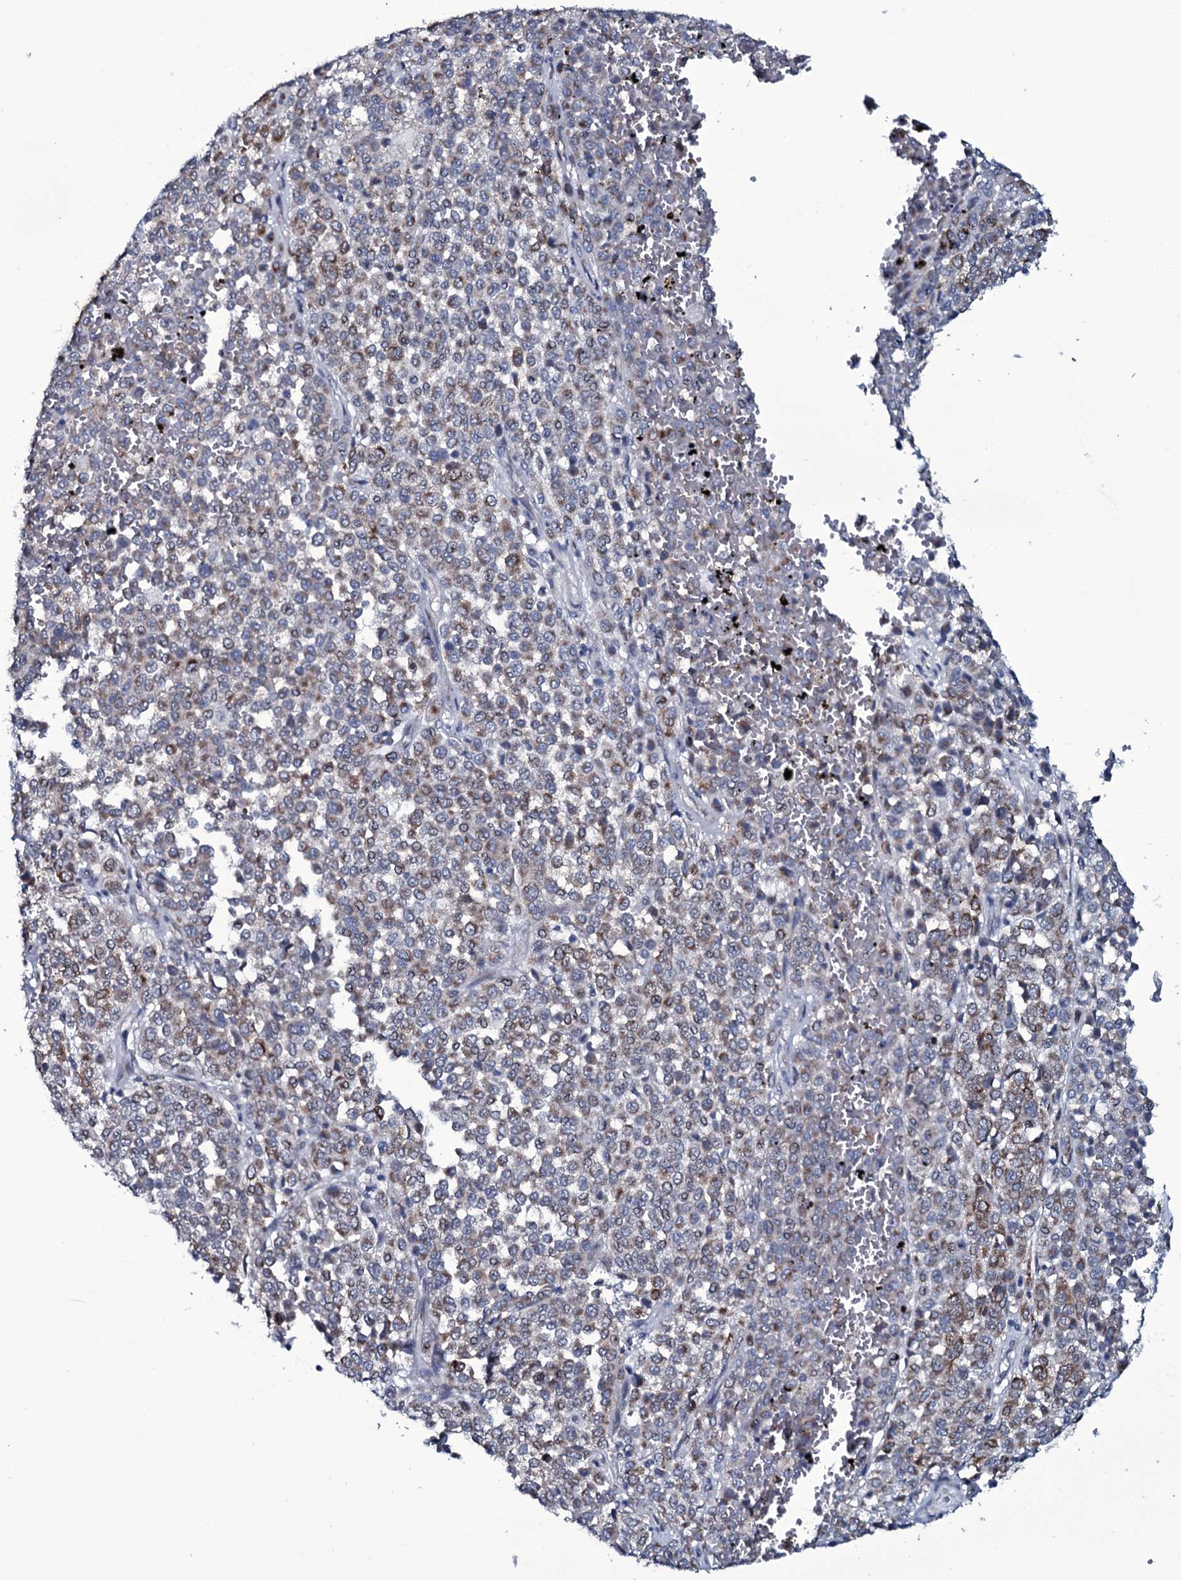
{"staining": {"intensity": "moderate", "quantity": "25%-75%", "location": "cytoplasmic/membranous"}, "tissue": "melanoma", "cell_type": "Tumor cells", "image_type": "cancer", "snomed": [{"axis": "morphology", "description": "Malignant melanoma, Metastatic site"}, {"axis": "topography", "description": "Pancreas"}], "caption": "Melanoma was stained to show a protein in brown. There is medium levels of moderate cytoplasmic/membranous staining in about 25%-75% of tumor cells.", "gene": "WIPF3", "patient": {"sex": "female", "age": 30}}